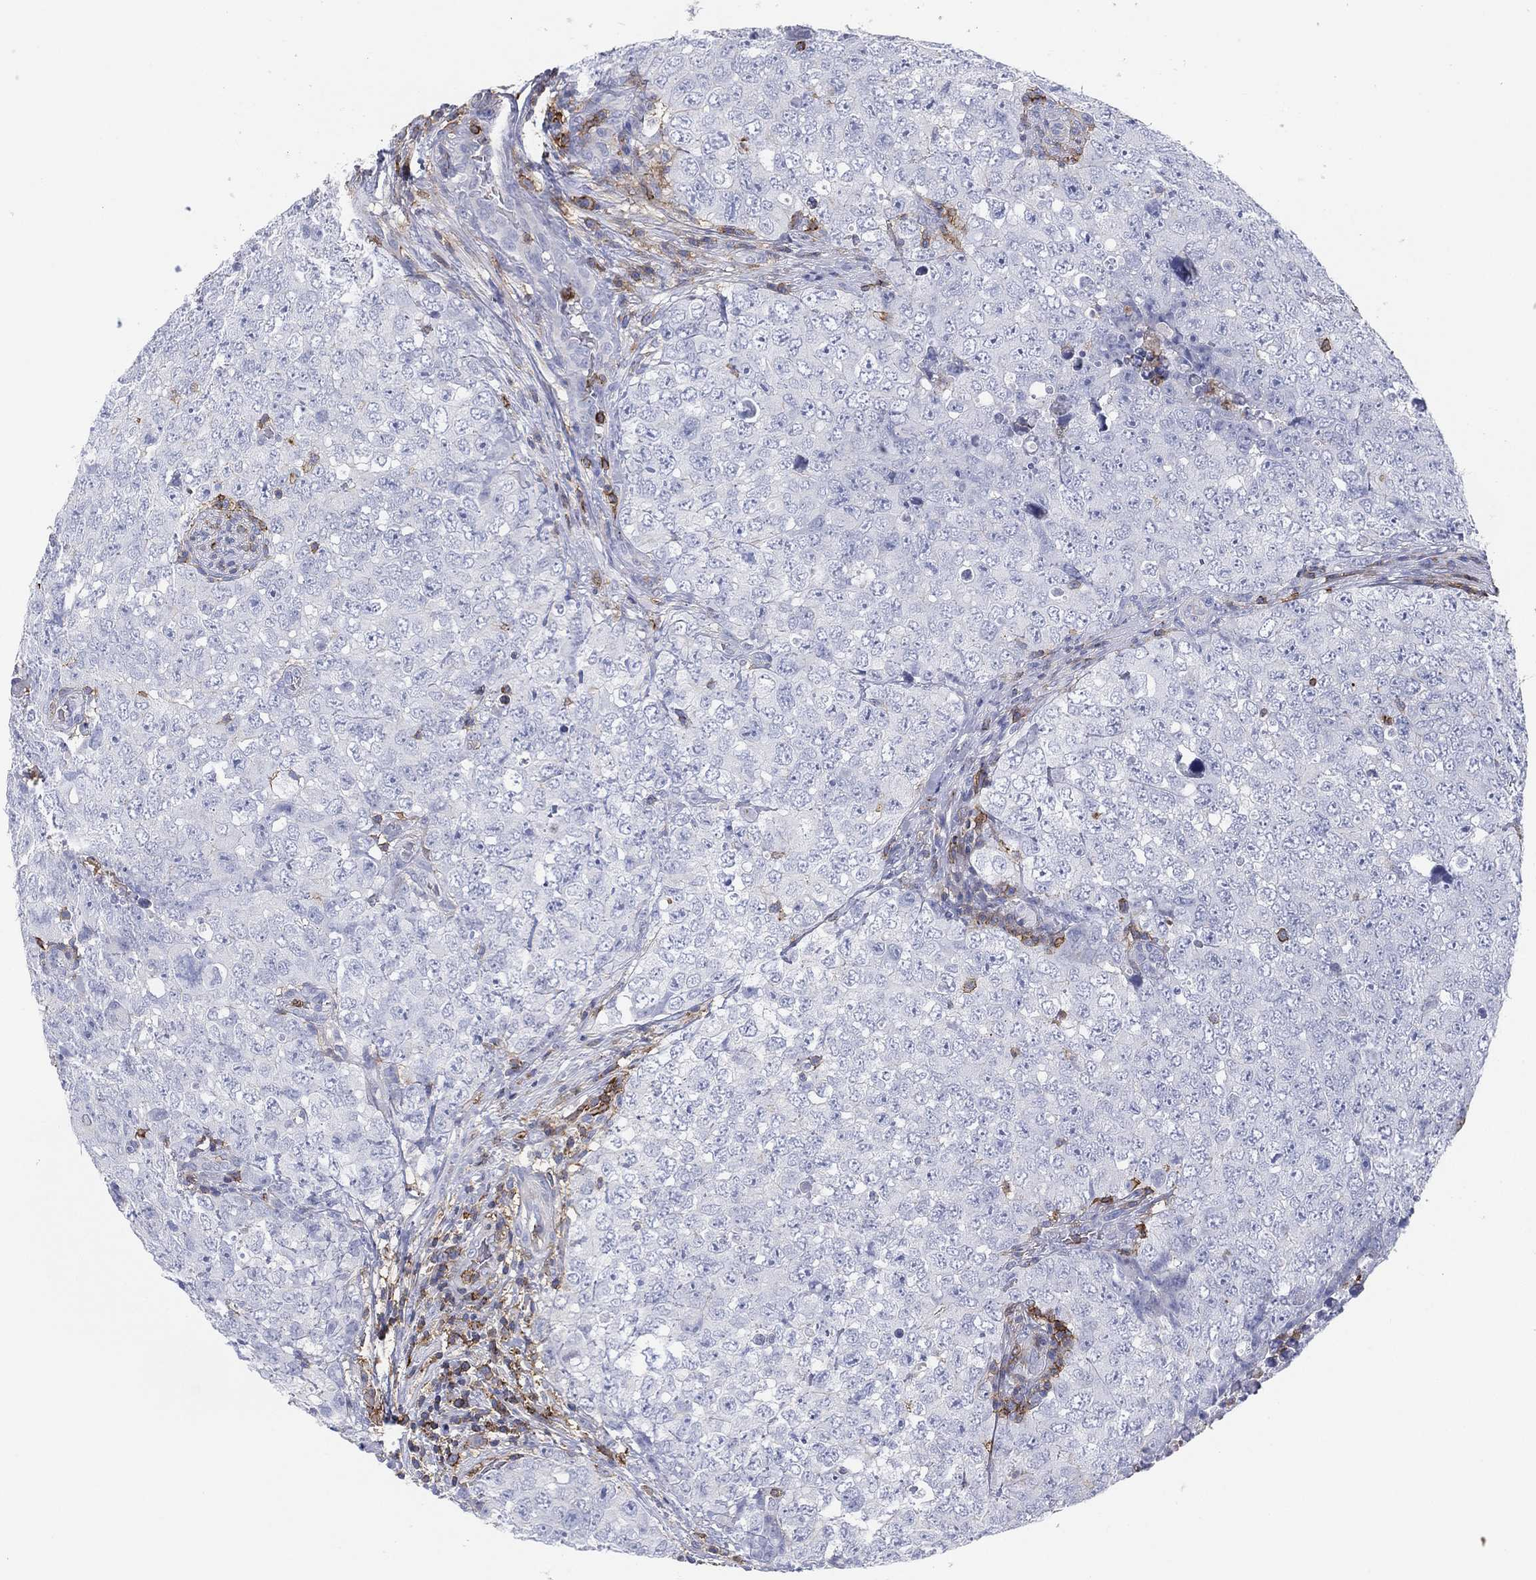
{"staining": {"intensity": "negative", "quantity": "none", "location": "none"}, "tissue": "testis cancer", "cell_type": "Tumor cells", "image_type": "cancer", "snomed": [{"axis": "morphology", "description": "Seminoma, NOS"}, {"axis": "topography", "description": "Testis"}], "caption": "Immunohistochemistry (IHC) photomicrograph of neoplastic tissue: human testis cancer stained with DAB demonstrates no significant protein staining in tumor cells. (DAB immunohistochemistry (IHC) with hematoxylin counter stain).", "gene": "SELPLG", "patient": {"sex": "male", "age": 34}}